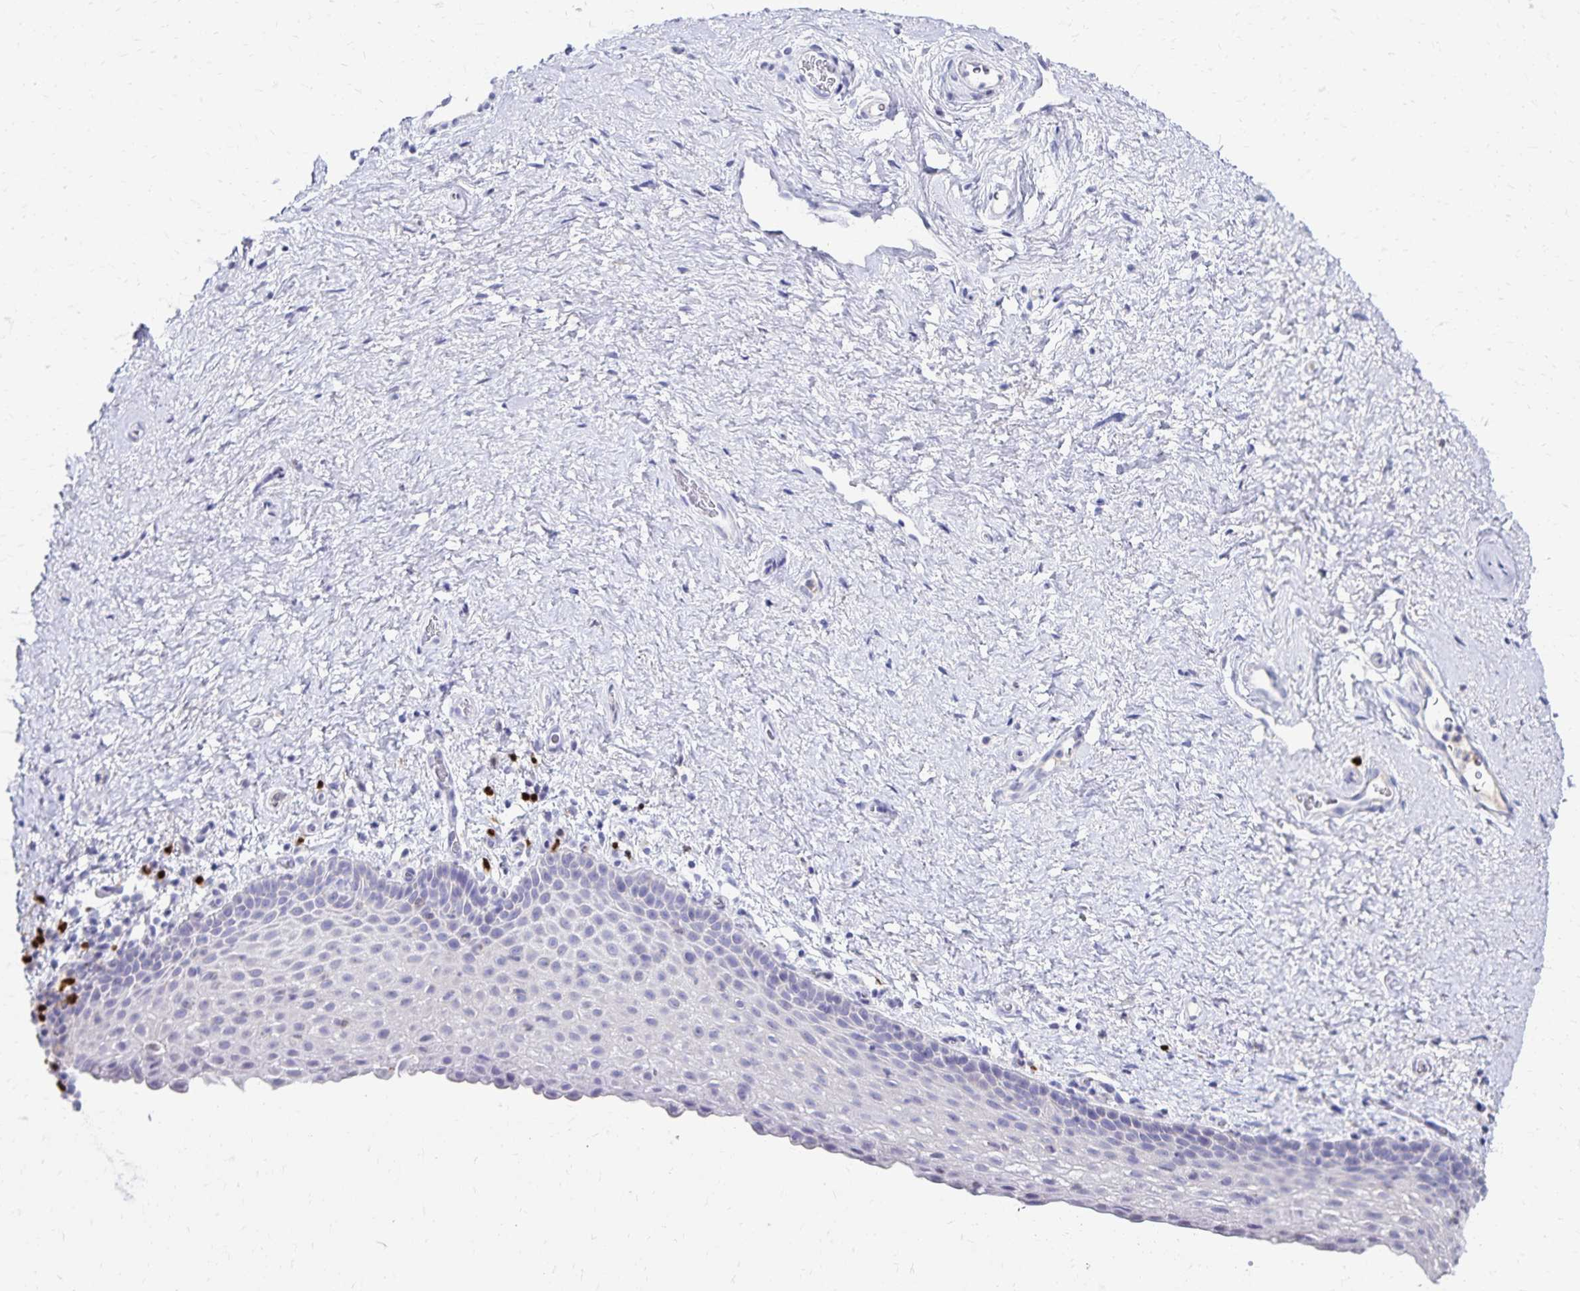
{"staining": {"intensity": "negative", "quantity": "none", "location": "none"}, "tissue": "vagina", "cell_type": "Squamous epithelial cells", "image_type": "normal", "snomed": [{"axis": "morphology", "description": "Normal tissue, NOS"}, {"axis": "topography", "description": "Vagina"}], "caption": "Micrograph shows no significant protein expression in squamous epithelial cells of benign vagina. Brightfield microscopy of immunohistochemistry (IHC) stained with DAB (brown) and hematoxylin (blue), captured at high magnification.", "gene": "PAX5", "patient": {"sex": "female", "age": 61}}